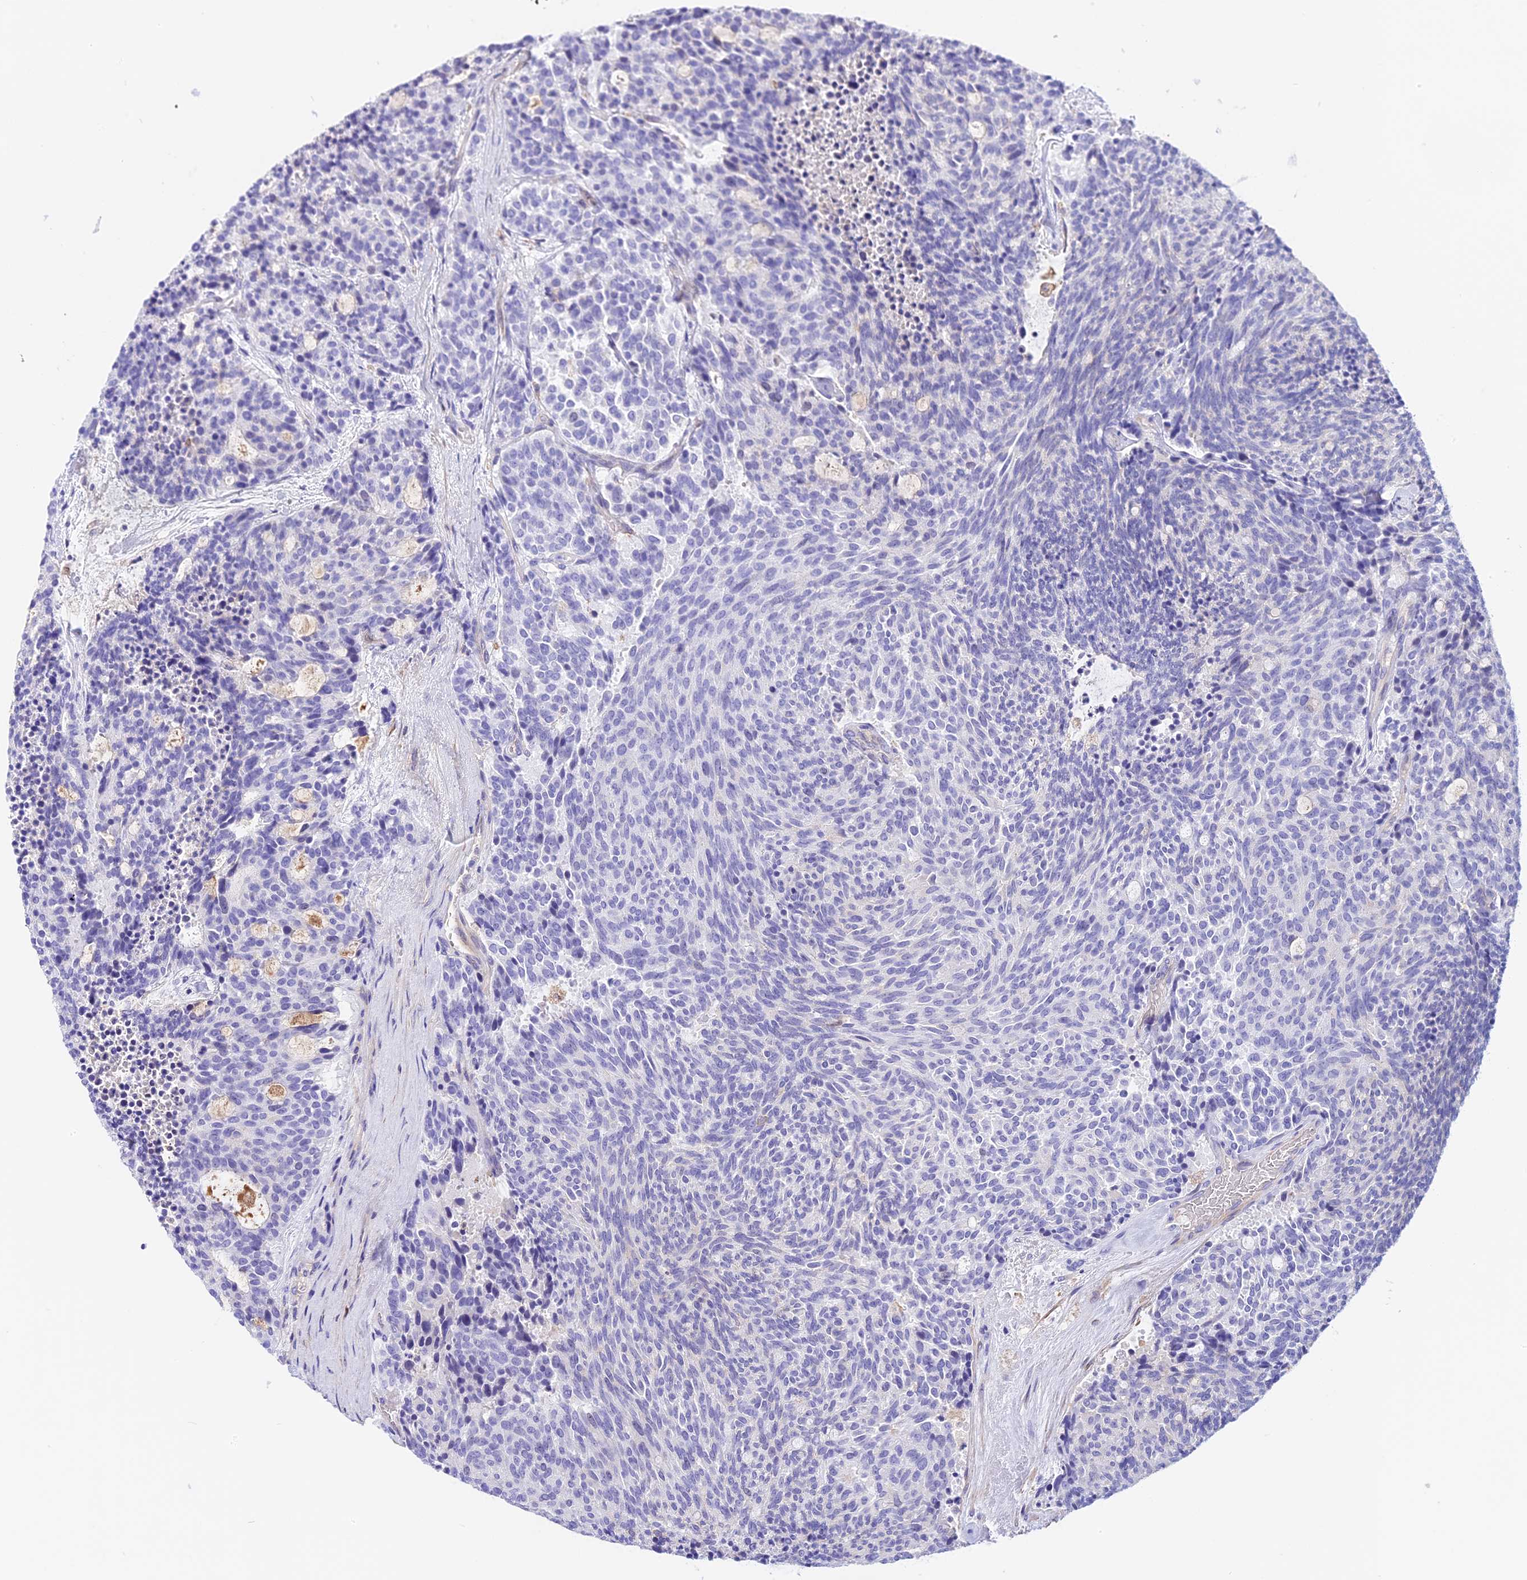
{"staining": {"intensity": "negative", "quantity": "none", "location": "none"}, "tissue": "carcinoid", "cell_type": "Tumor cells", "image_type": "cancer", "snomed": [{"axis": "morphology", "description": "Carcinoid, malignant, NOS"}, {"axis": "topography", "description": "Pancreas"}], "caption": "Micrograph shows no significant protein positivity in tumor cells of carcinoid. (DAB (3,3'-diaminobenzidine) immunohistochemistry (IHC) visualized using brightfield microscopy, high magnification).", "gene": "HOMER3", "patient": {"sex": "female", "age": 54}}